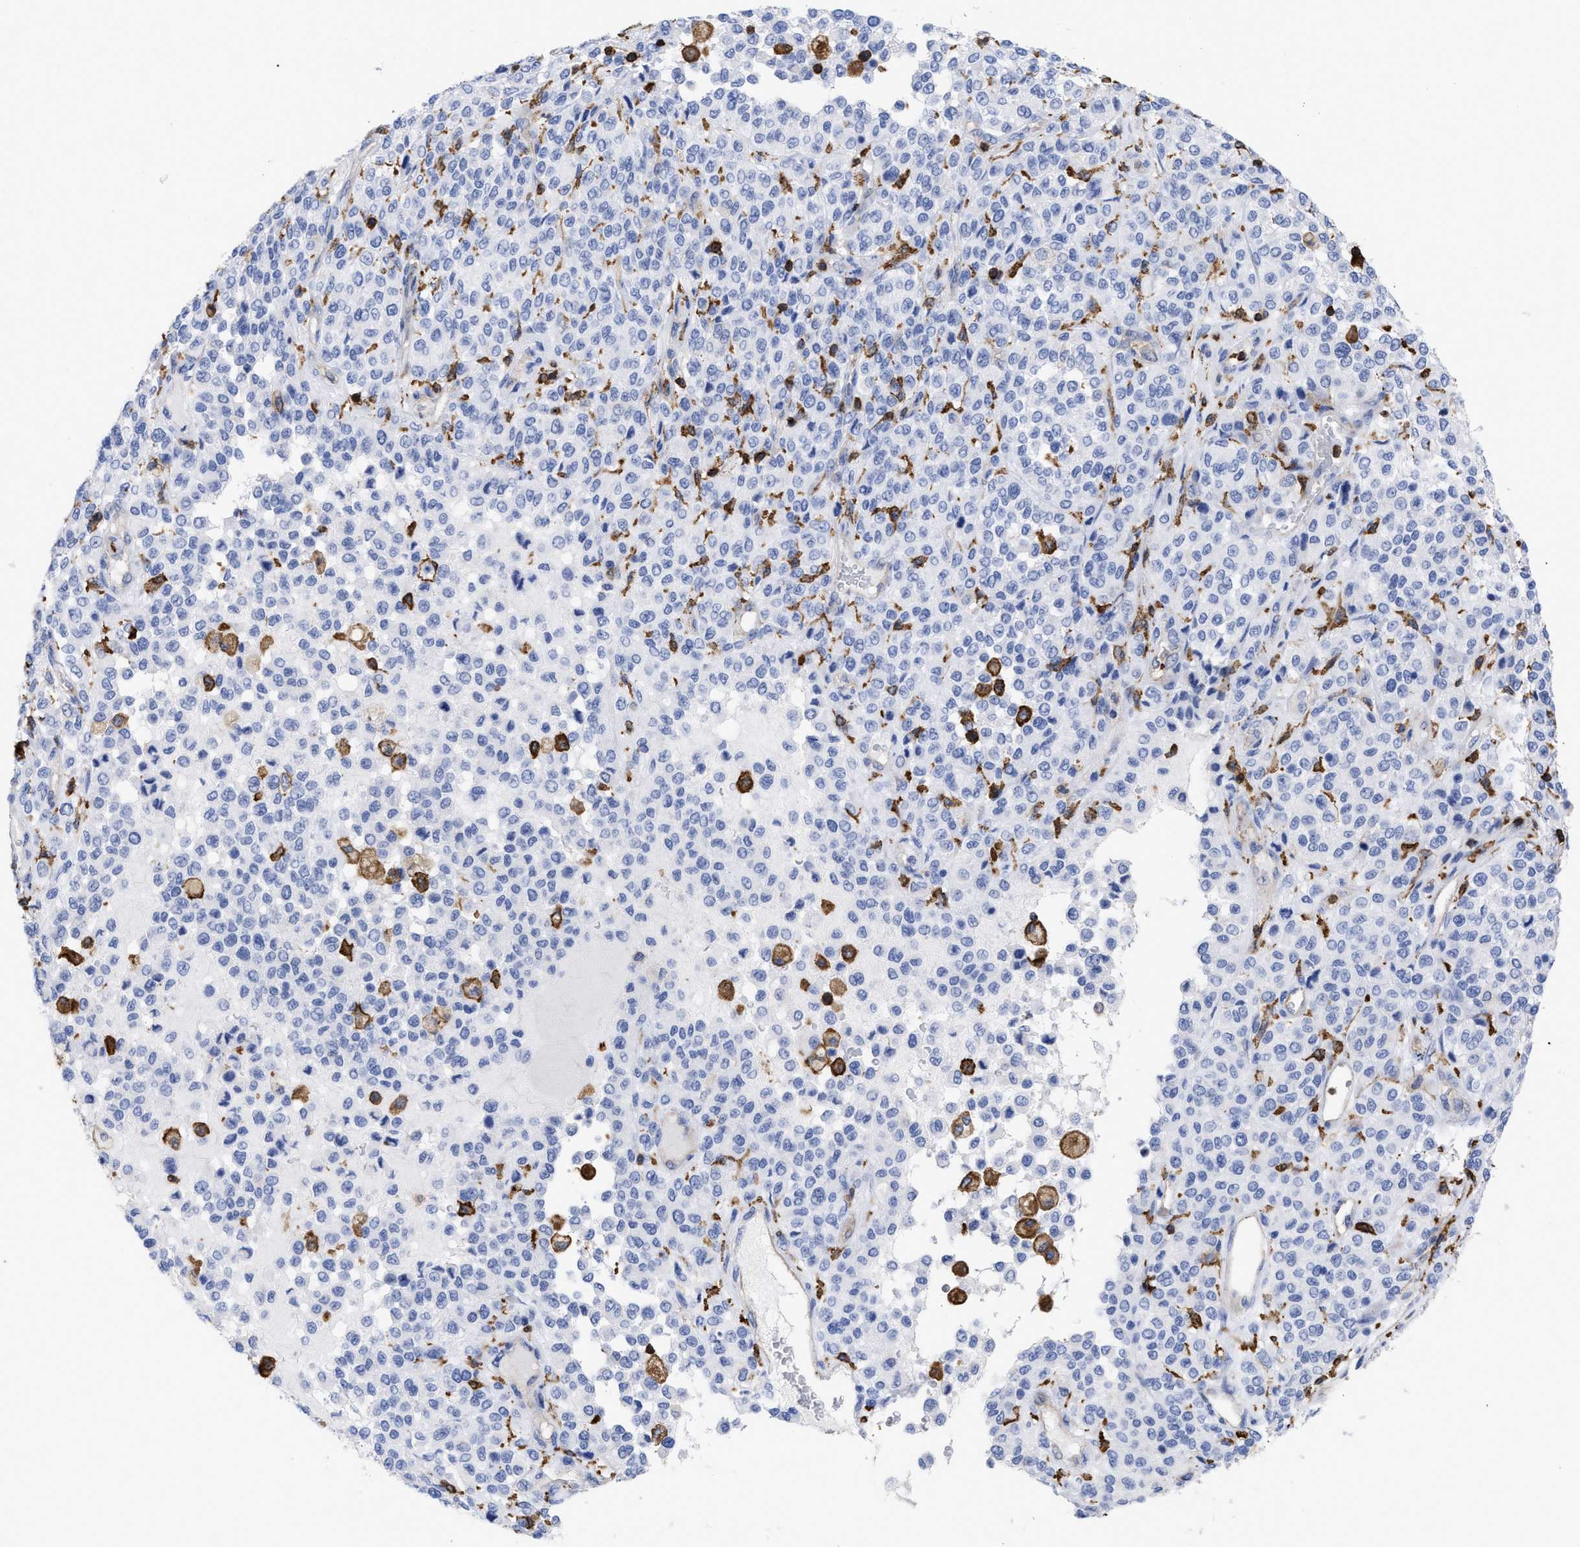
{"staining": {"intensity": "negative", "quantity": "none", "location": "none"}, "tissue": "melanoma", "cell_type": "Tumor cells", "image_type": "cancer", "snomed": [{"axis": "morphology", "description": "Malignant melanoma, Metastatic site"}, {"axis": "topography", "description": "Pancreas"}], "caption": "Histopathology image shows no significant protein expression in tumor cells of melanoma.", "gene": "HCLS1", "patient": {"sex": "female", "age": 30}}